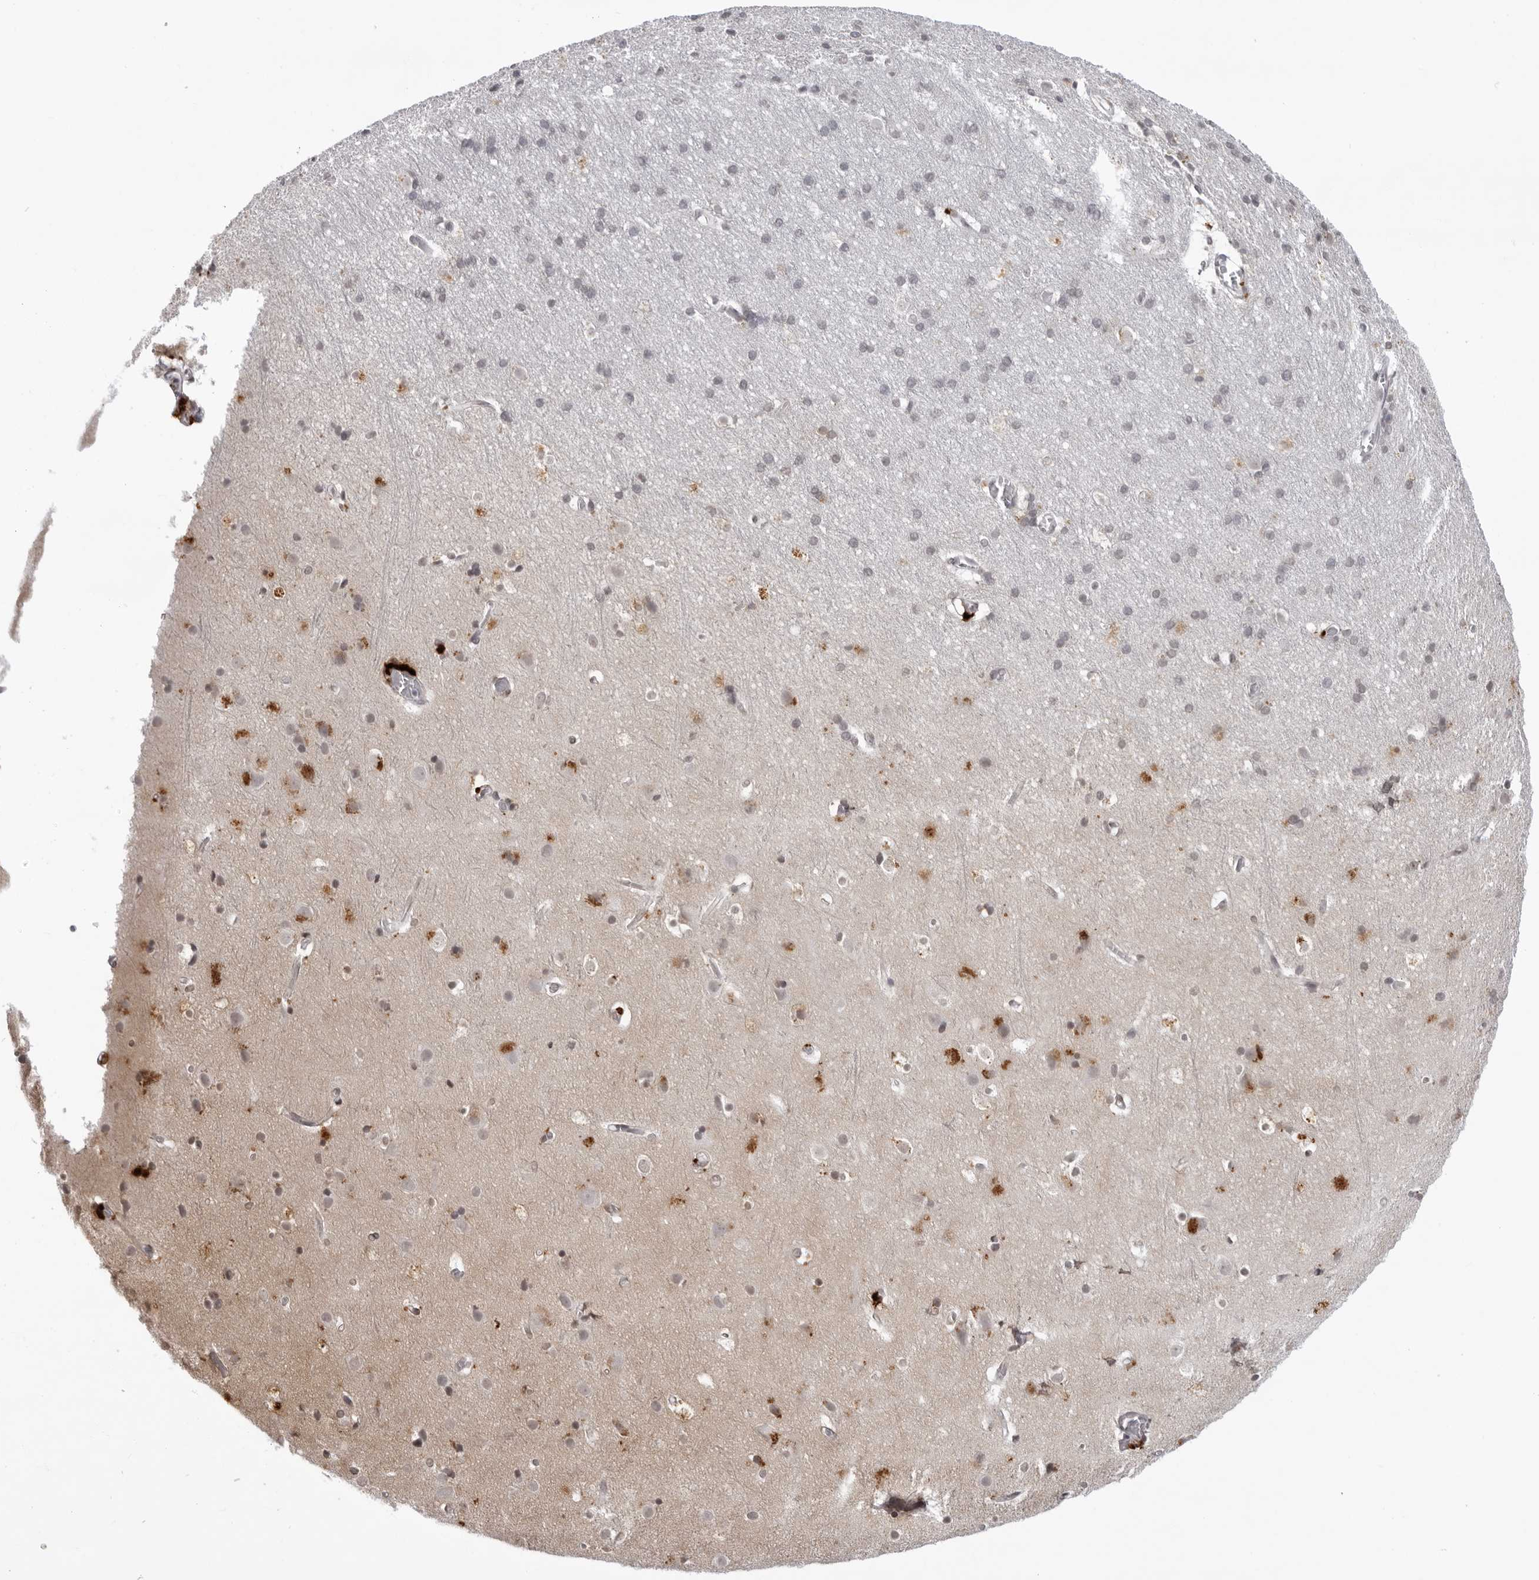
{"staining": {"intensity": "negative", "quantity": "none", "location": "none"}, "tissue": "cerebral cortex", "cell_type": "Endothelial cells", "image_type": "normal", "snomed": [{"axis": "morphology", "description": "Normal tissue, NOS"}, {"axis": "topography", "description": "Cerebral cortex"}], "caption": "Photomicrograph shows no significant protein positivity in endothelial cells of normal cerebral cortex. (DAB (3,3'-diaminobenzidine) immunohistochemistry (IHC), high magnification).", "gene": "NTM", "patient": {"sex": "male", "age": 54}}